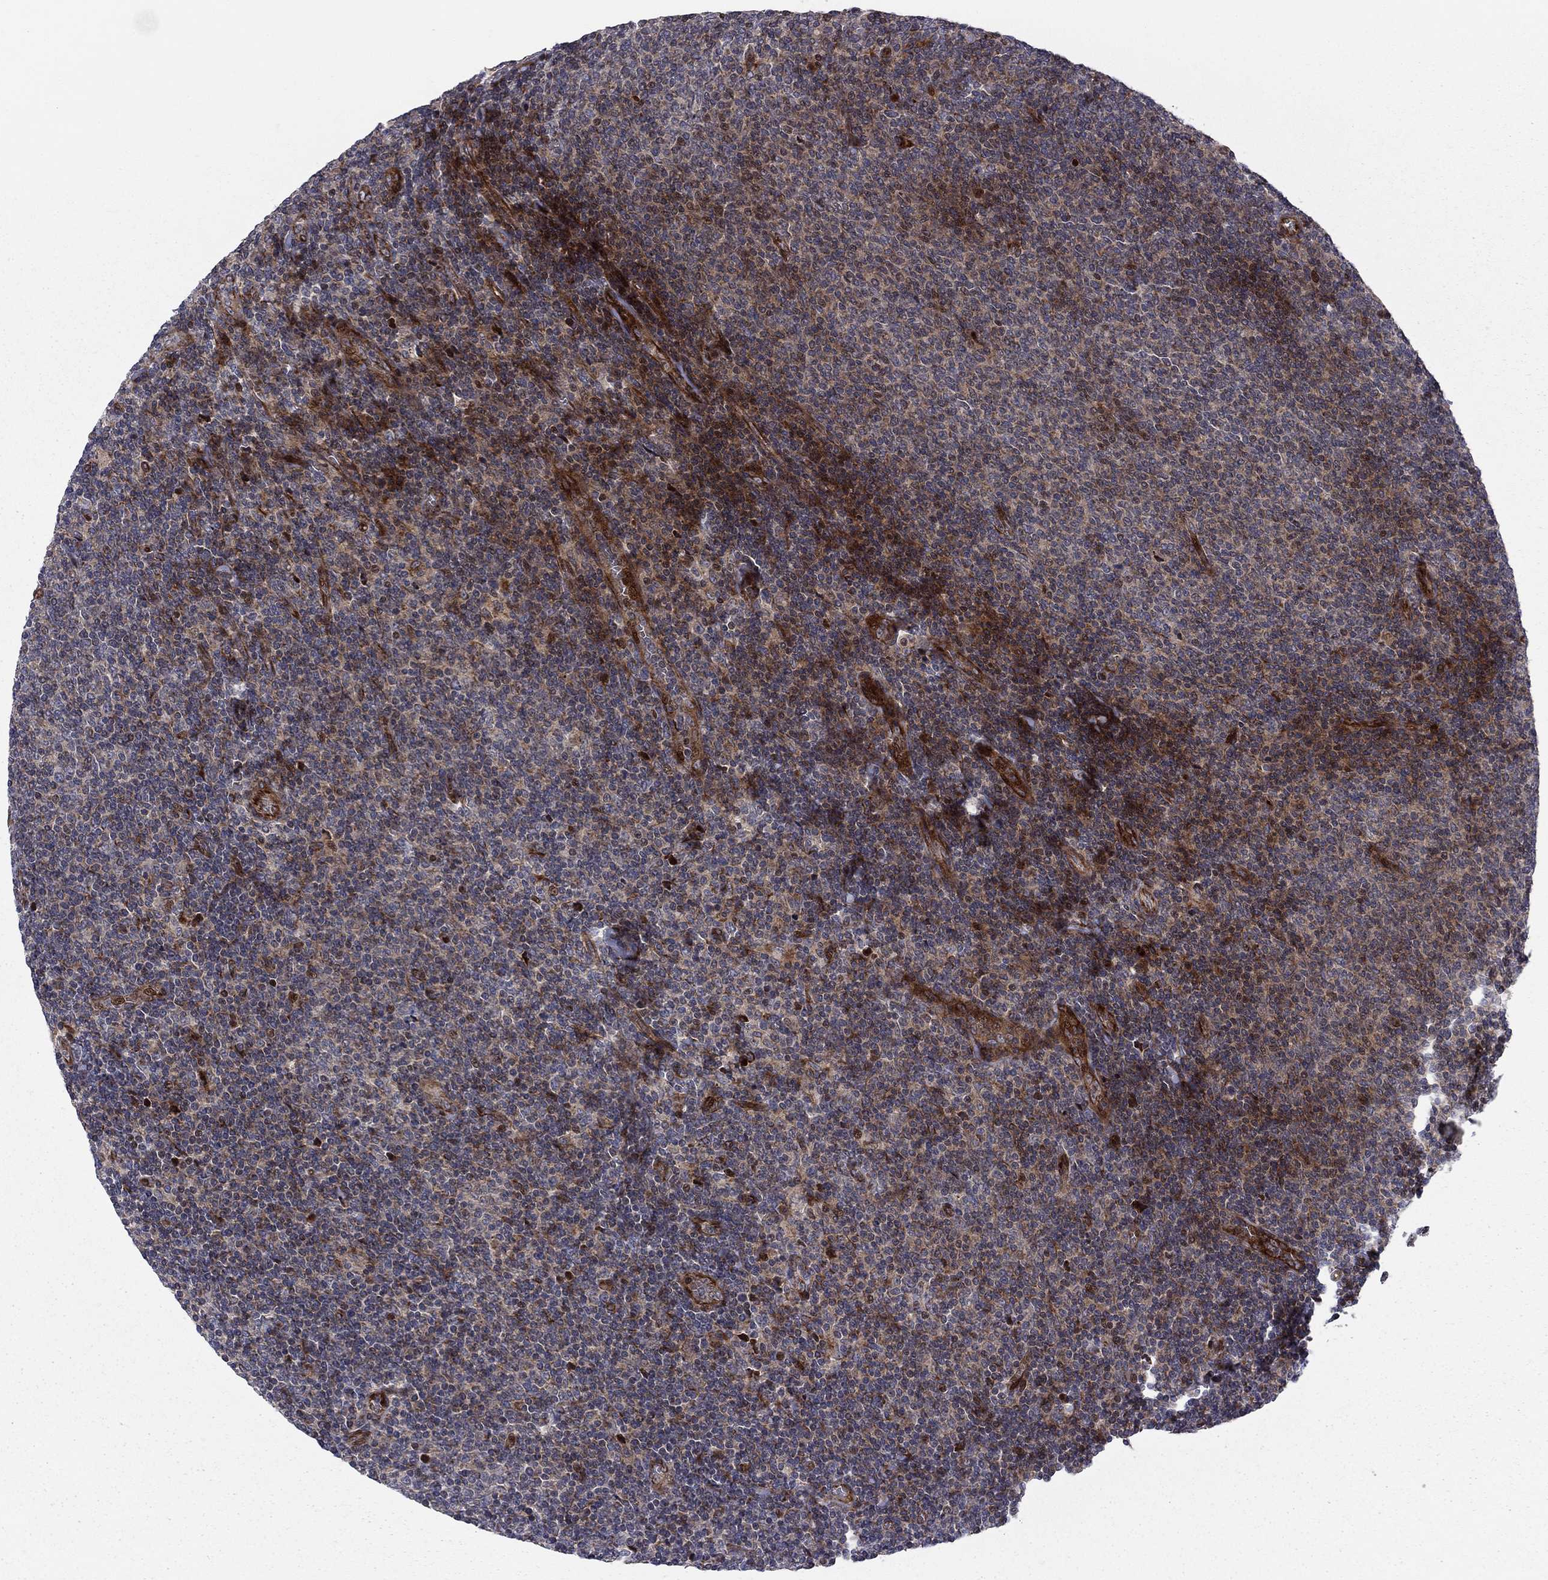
{"staining": {"intensity": "strong", "quantity": "<25%", "location": "cytoplasmic/membranous"}, "tissue": "lymphoma", "cell_type": "Tumor cells", "image_type": "cancer", "snomed": [{"axis": "morphology", "description": "Malignant lymphoma, non-Hodgkin's type, Low grade"}, {"axis": "topography", "description": "Lymph node"}], "caption": "Protein expression analysis of lymphoma shows strong cytoplasmic/membranous staining in about <25% of tumor cells.", "gene": "MIOS", "patient": {"sex": "male", "age": 52}}